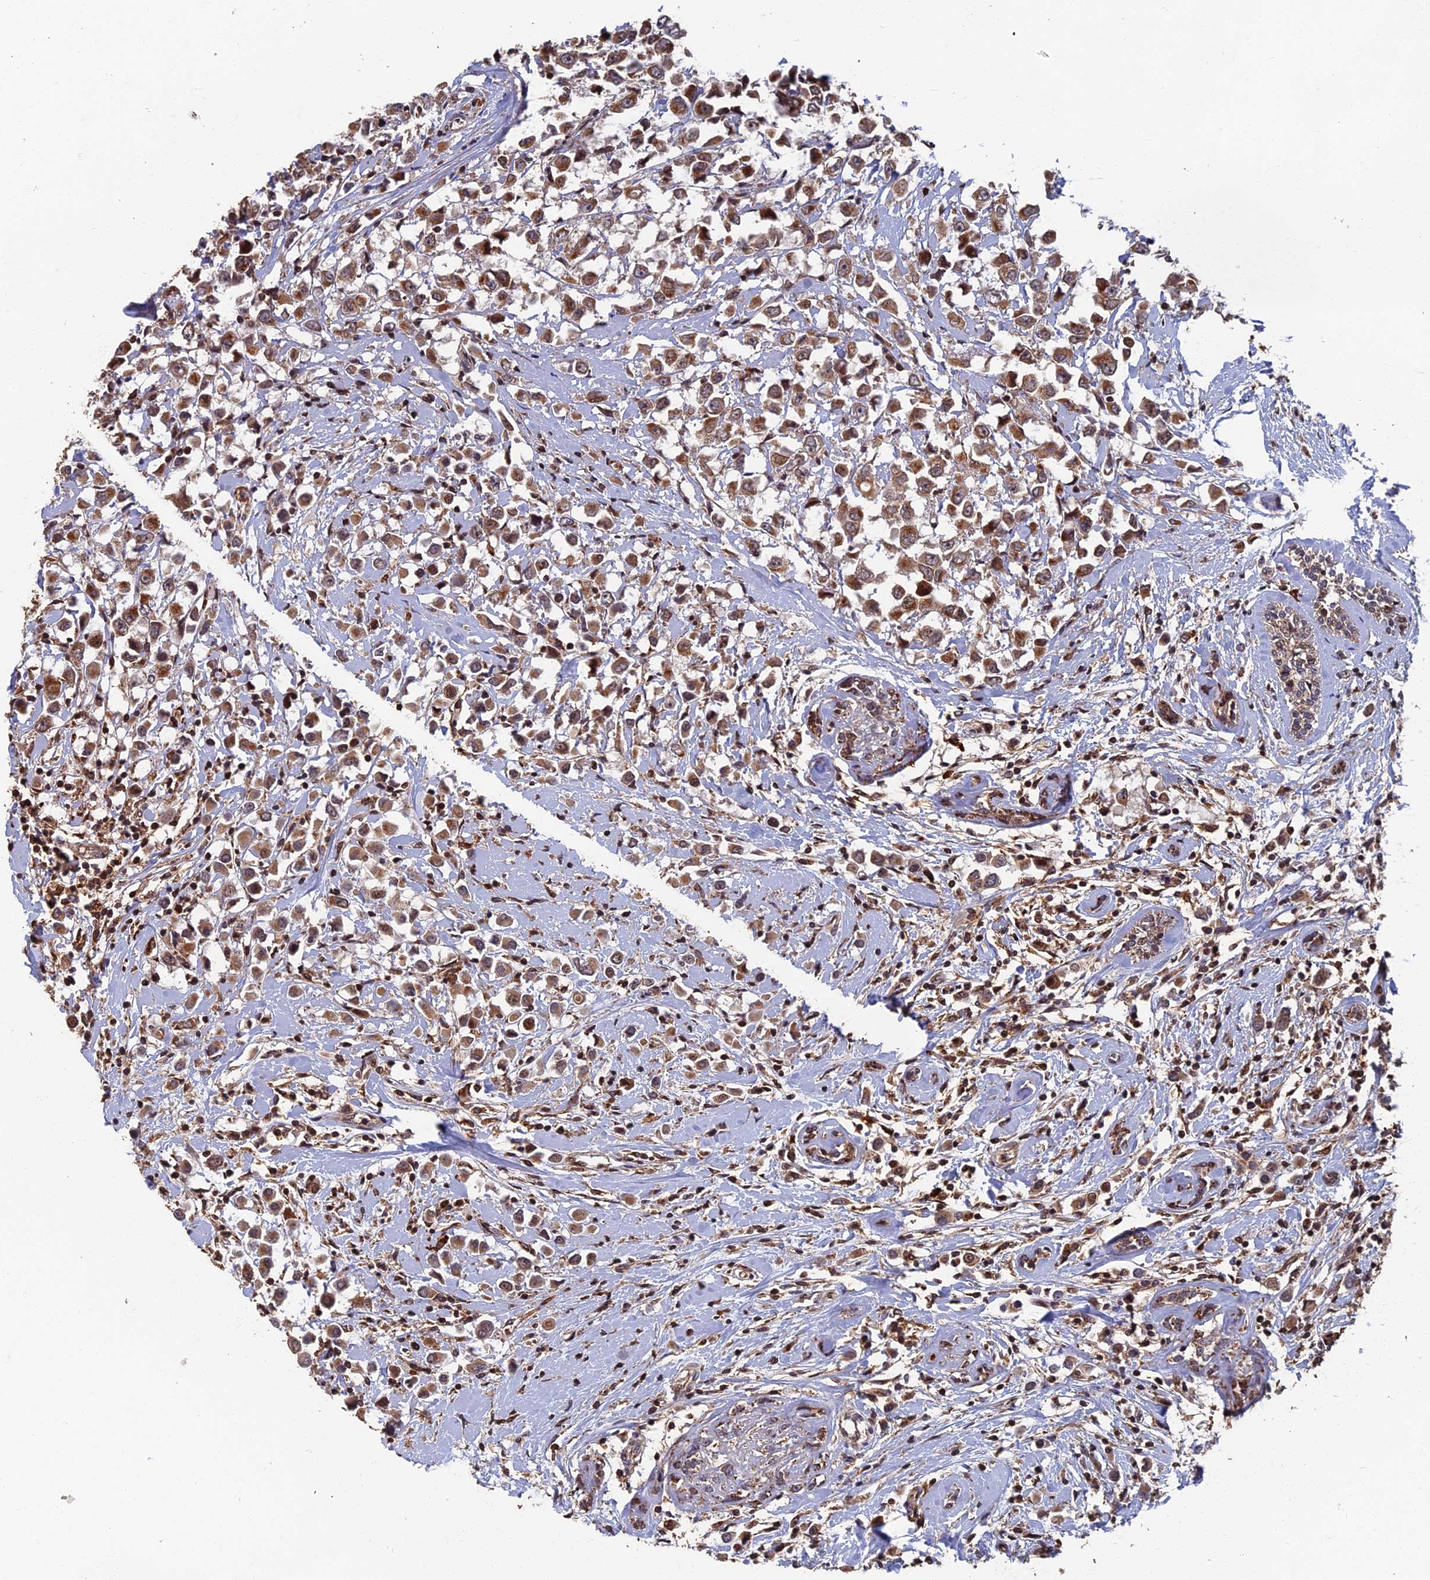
{"staining": {"intensity": "moderate", "quantity": ">75%", "location": "cytoplasmic/membranous"}, "tissue": "breast cancer", "cell_type": "Tumor cells", "image_type": "cancer", "snomed": [{"axis": "morphology", "description": "Duct carcinoma"}, {"axis": "topography", "description": "Breast"}], "caption": "A brown stain labels moderate cytoplasmic/membranous expression of a protein in breast intraductal carcinoma tumor cells.", "gene": "RASGRF1", "patient": {"sex": "female", "age": 87}}